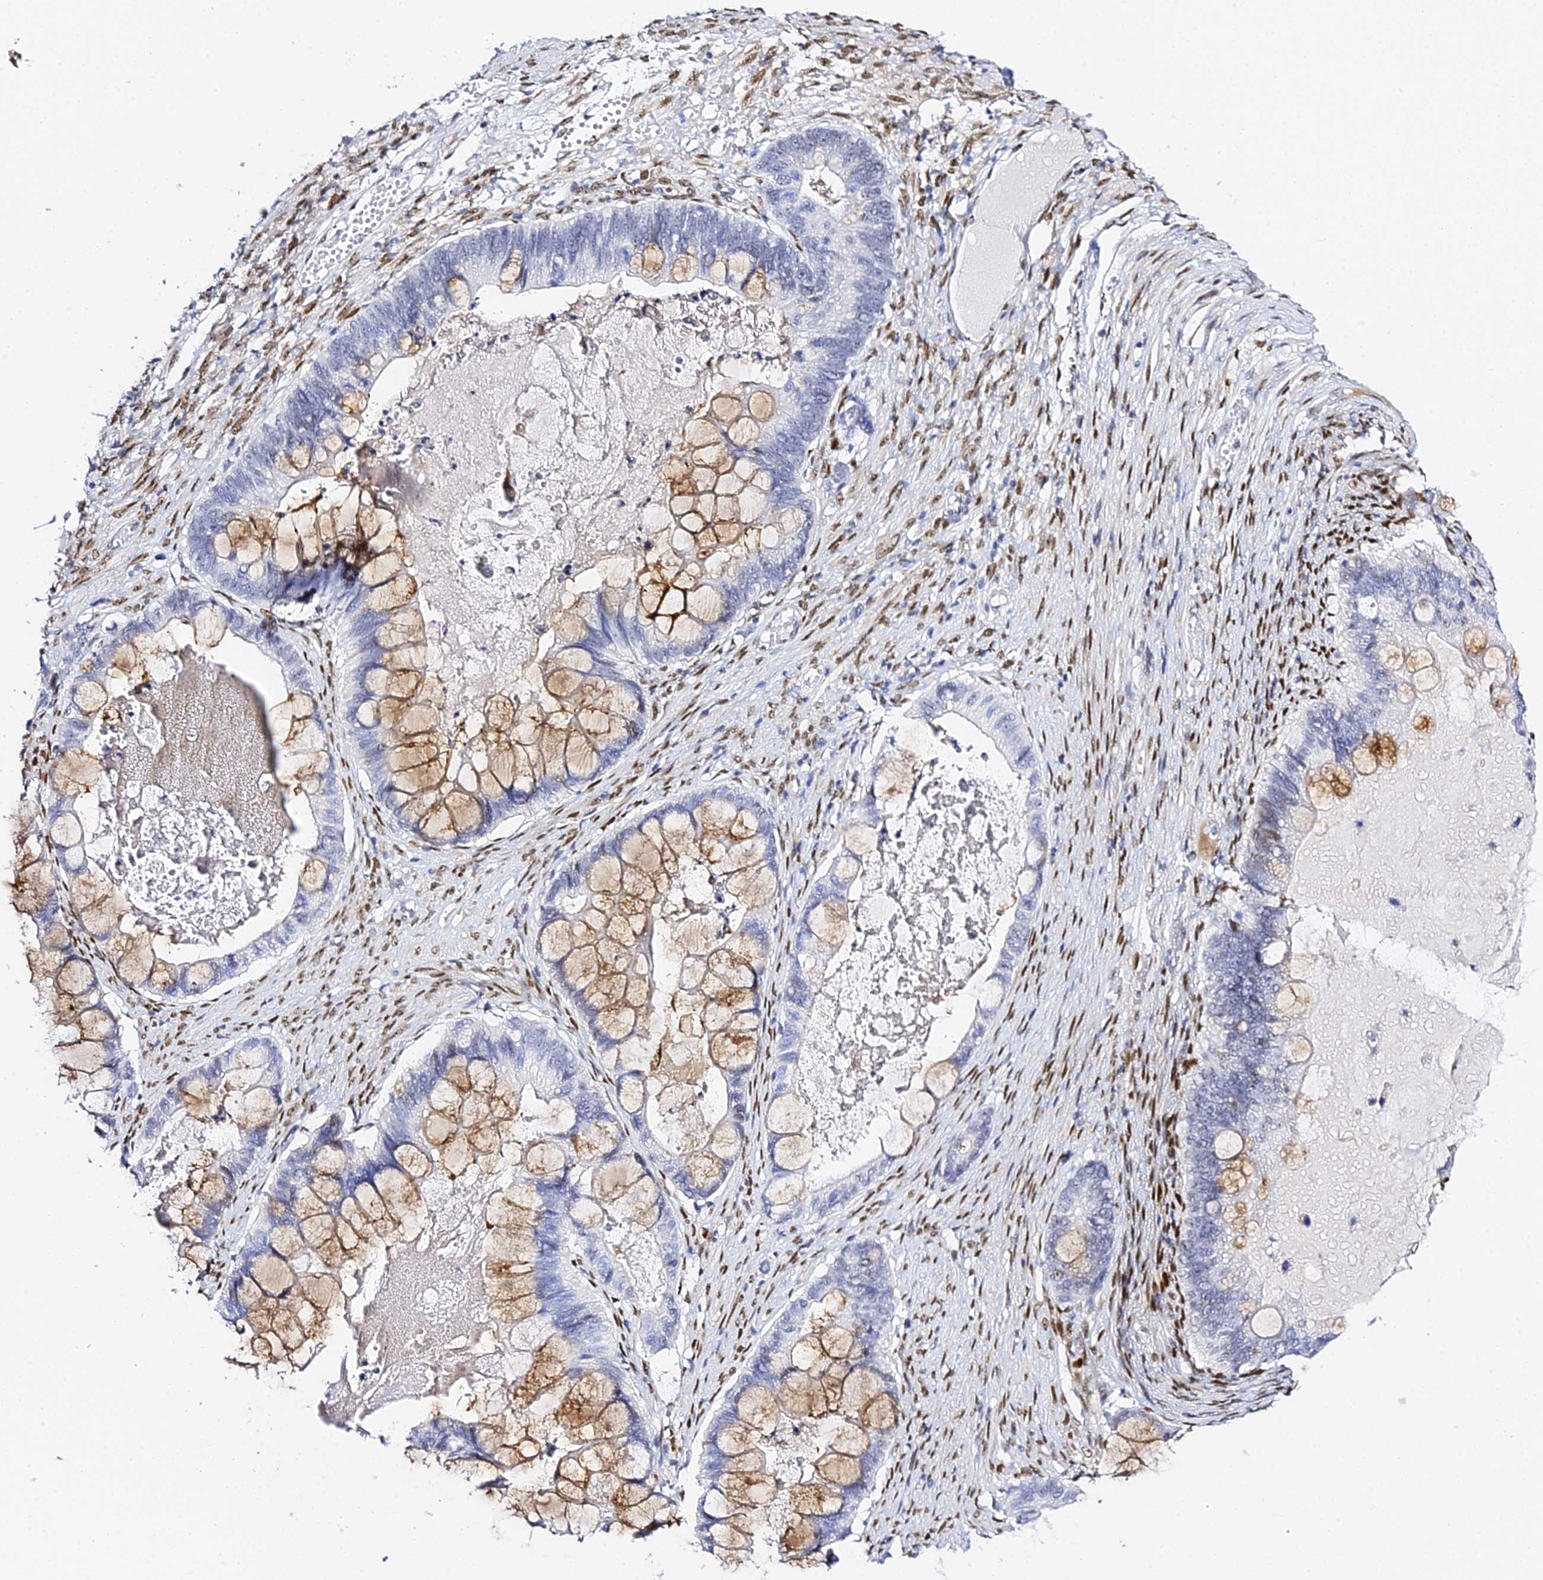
{"staining": {"intensity": "weak", "quantity": "<25%", "location": "cytoplasmic/membranous"}, "tissue": "ovarian cancer", "cell_type": "Tumor cells", "image_type": "cancer", "snomed": [{"axis": "morphology", "description": "Cystadenocarcinoma, mucinous, NOS"}, {"axis": "topography", "description": "Ovary"}], "caption": "Tumor cells show no significant positivity in ovarian cancer.", "gene": "POFUT2", "patient": {"sex": "female", "age": 61}}